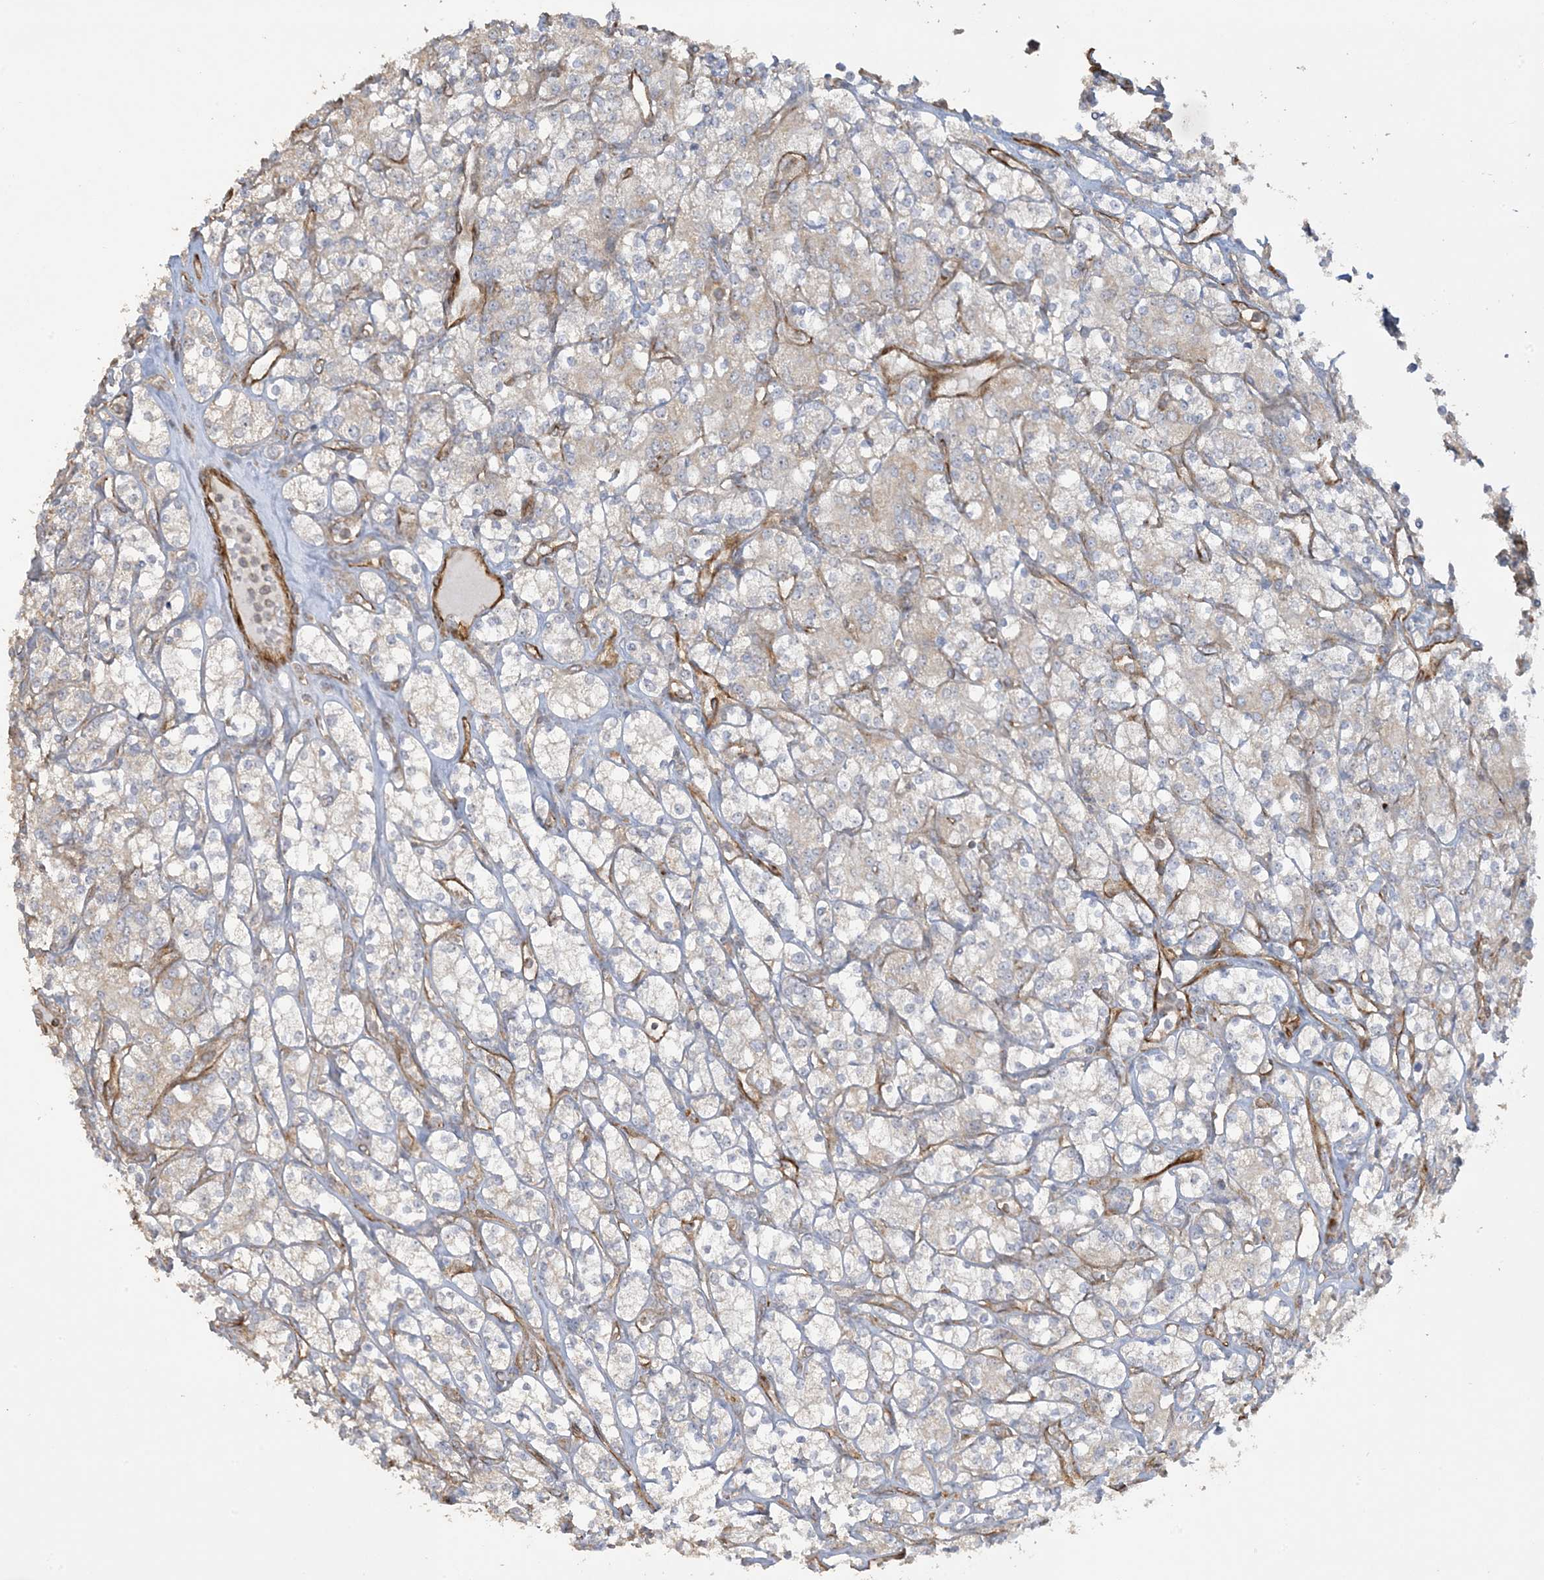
{"staining": {"intensity": "weak", "quantity": "<25%", "location": "cytoplasmic/membranous"}, "tissue": "renal cancer", "cell_type": "Tumor cells", "image_type": "cancer", "snomed": [{"axis": "morphology", "description": "Adenocarcinoma, NOS"}, {"axis": "topography", "description": "Kidney"}], "caption": "Tumor cells show no significant protein expression in adenocarcinoma (renal).", "gene": "AGA", "patient": {"sex": "male", "age": 77}}